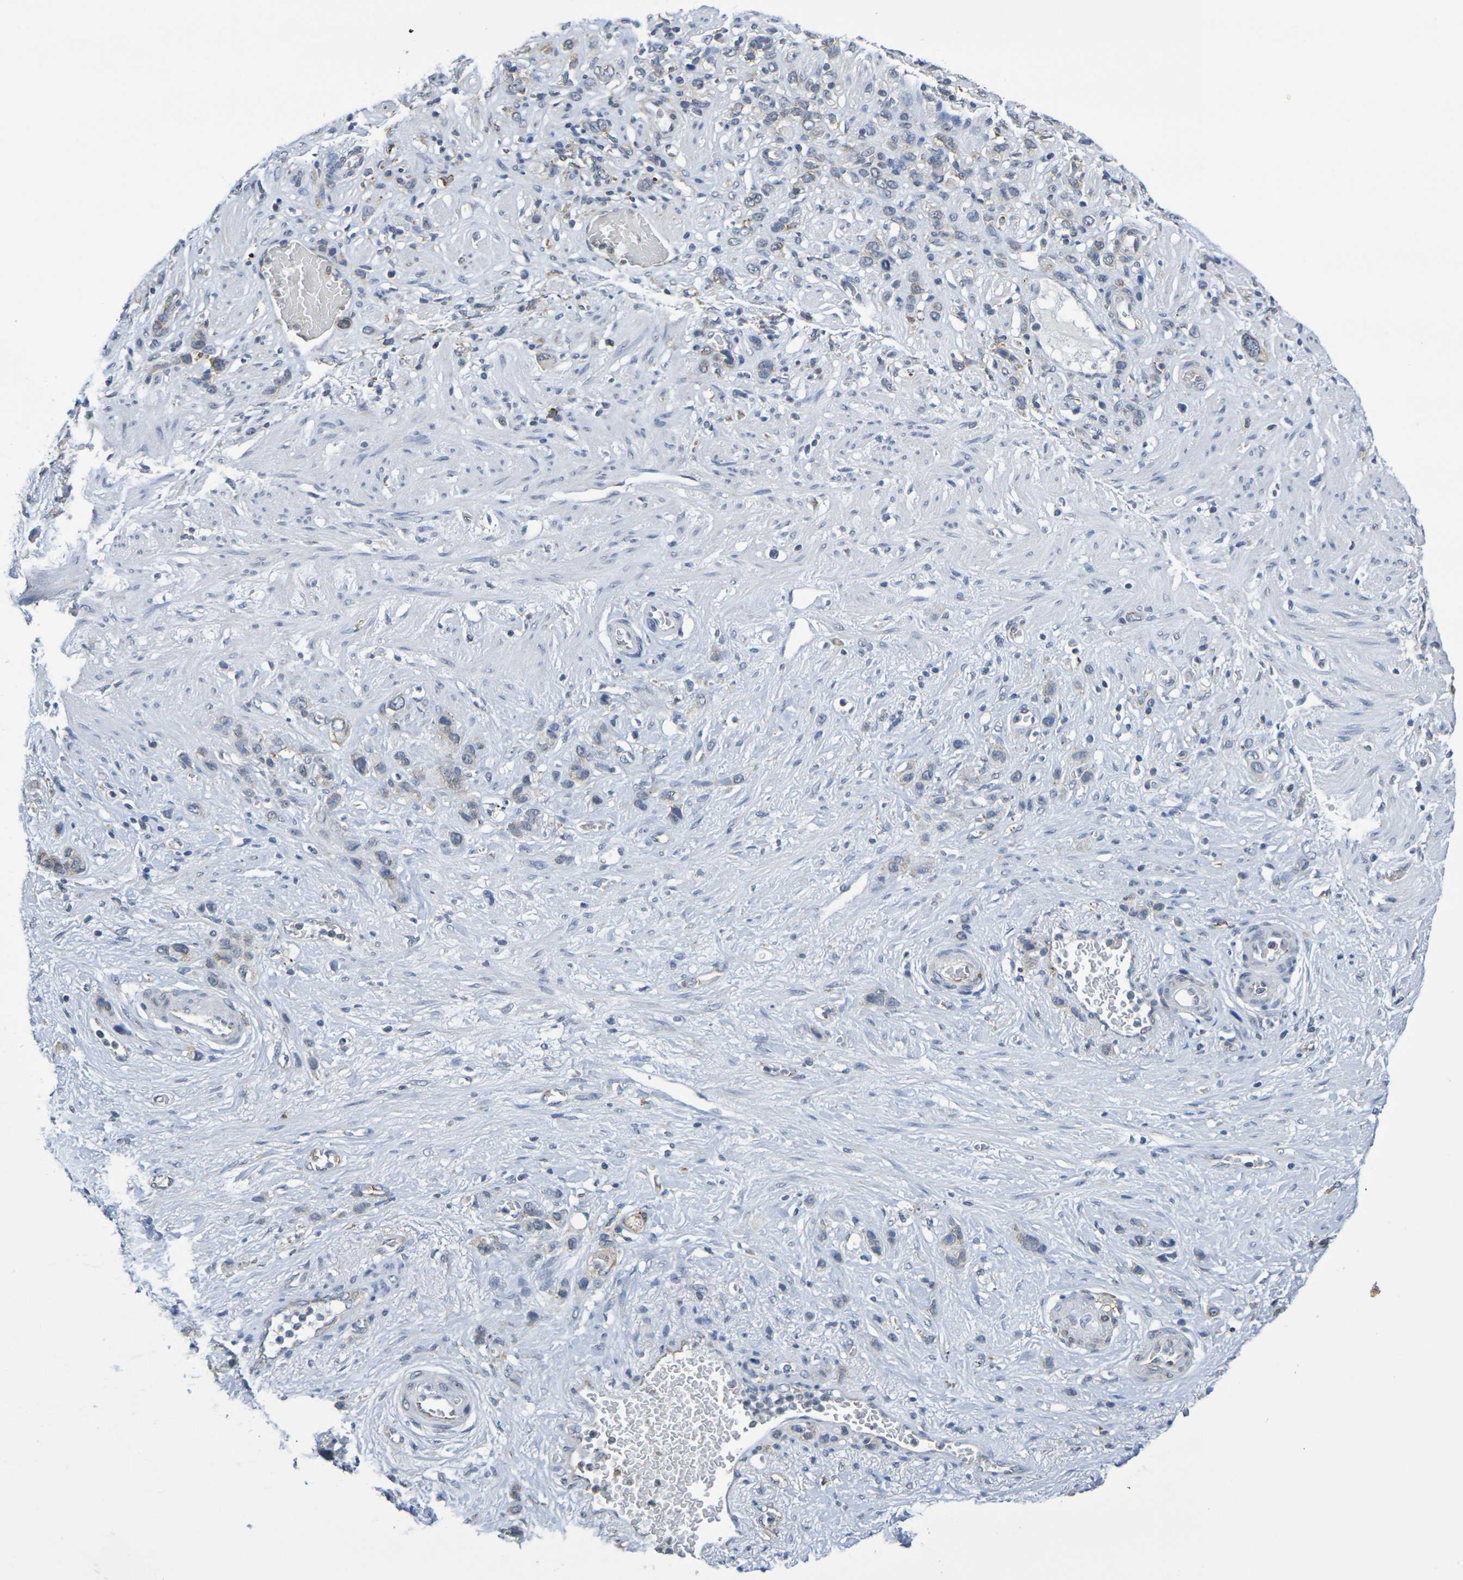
{"staining": {"intensity": "weak", "quantity": "<25%", "location": "cytoplasmic/membranous"}, "tissue": "stomach cancer", "cell_type": "Tumor cells", "image_type": "cancer", "snomed": [{"axis": "morphology", "description": "Adenocarcinoma, NOS"}, {"axis": "morphology", "description": "Adenocarcinoma, High grade"}, {"axis": "topography", "description": "Stomach, upper"}, {"axis": "topography", "description": "Stomach, lower"}], "caption": "IHC of high-grade adenocarcinoma (stomach) displays no expression in tumor cells.", "gene": "CHRNB1", "patient": {"sex": "female", "age": 65}}